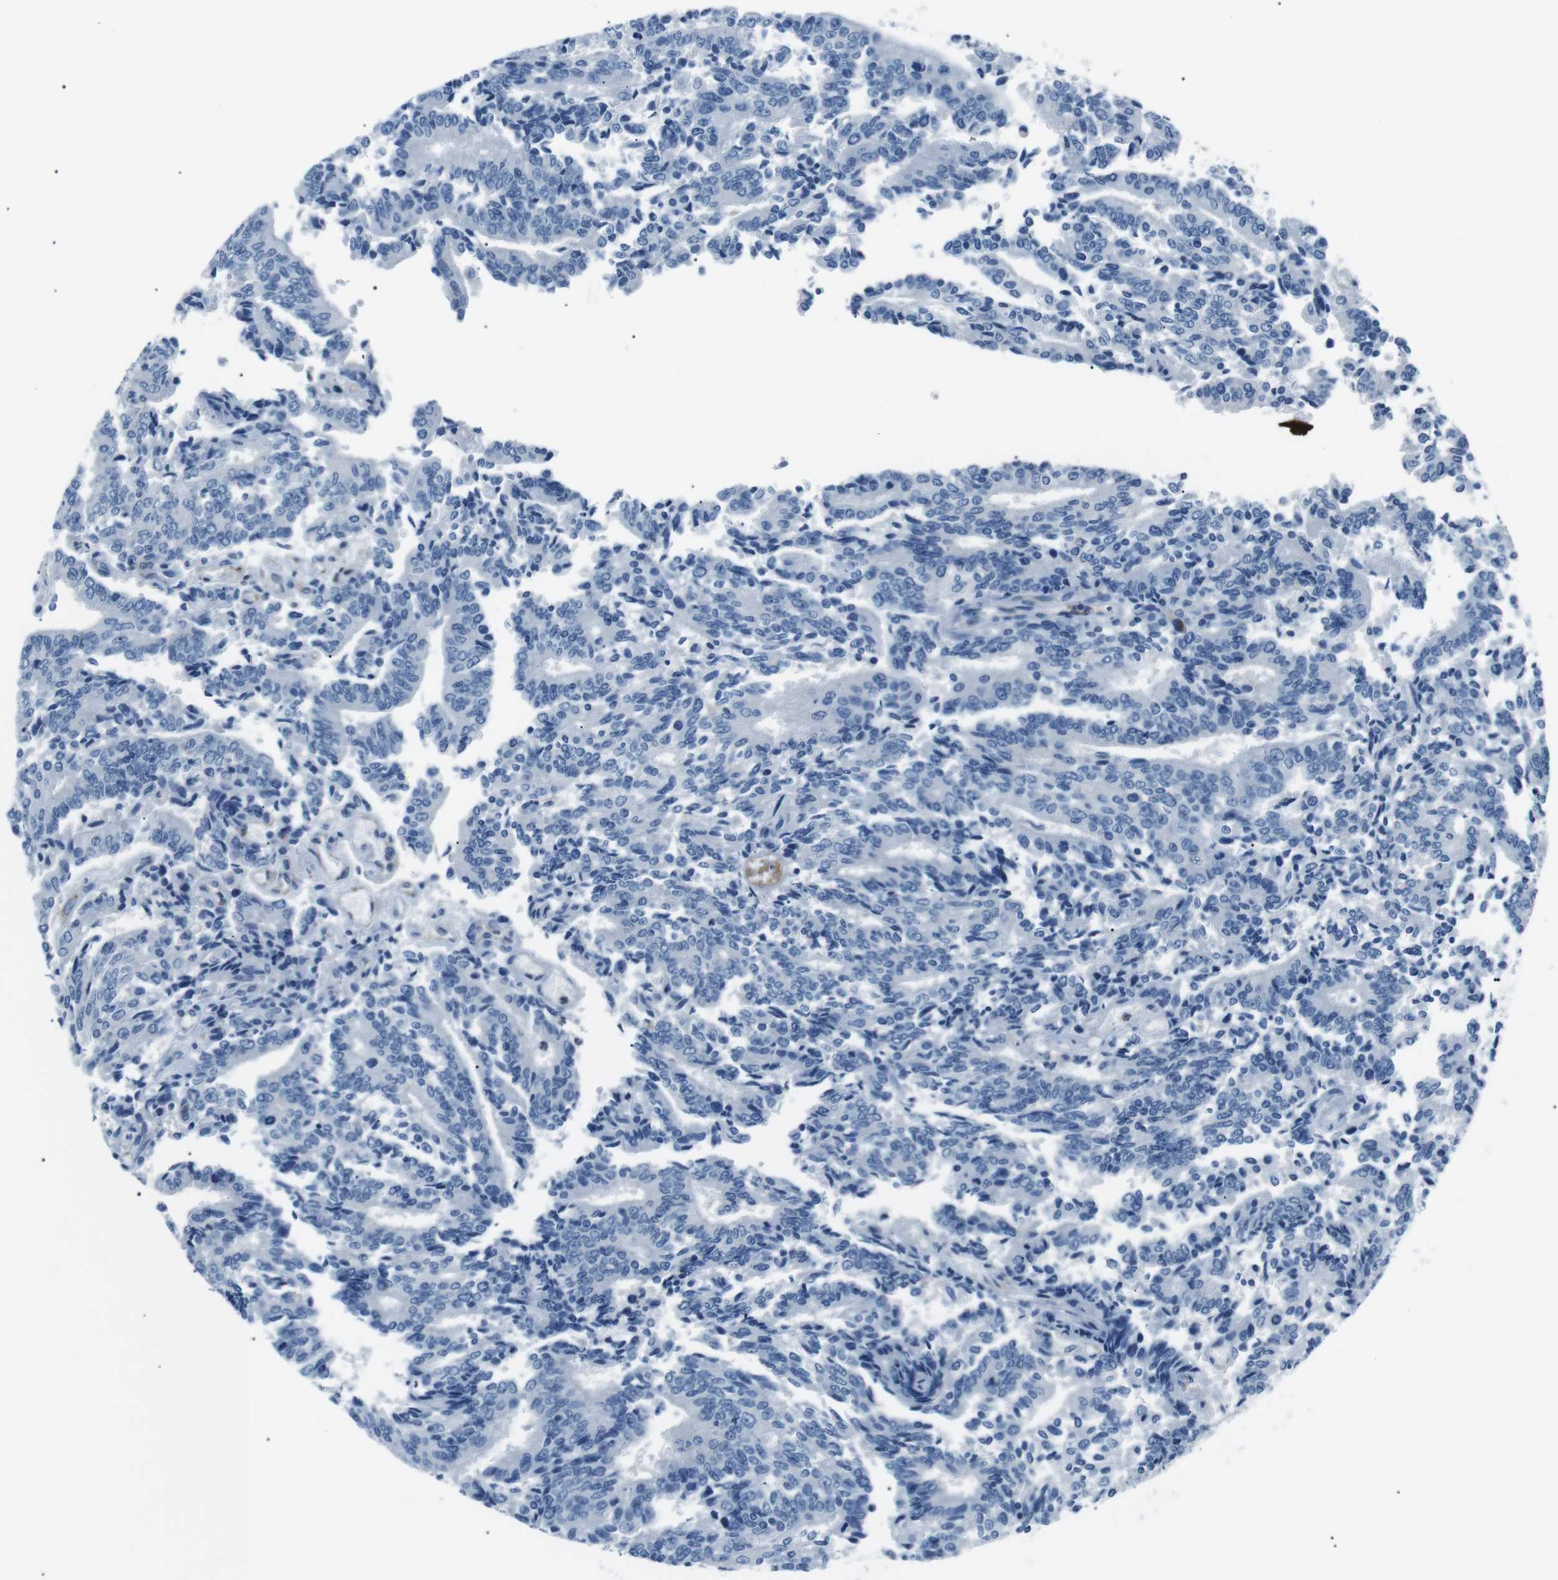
{"staining": {"intensity": "negative", "quantity": "none", "location": "none"}, "tissue": "prostate cancer", "cell_type": "Tumor cells", "image_type": "cancer", "snomed": [{"axis": "morphology", "description": "Normal tissue, NOS"}, {"axis": "morphology", "description": "Adenocarcinoma, High grade"}, {"axis": "topography", "description": "Prostate"}, {"axis": "topography", "description": "Seminal veicle"}], "caption": "The photomicrograph exhibits no staining of tumor cells in prostate cancer (adenocarcinoma (high-grade)).", "gene": "CSF2RA", "patient": {"sex": "male", "age": 55}}